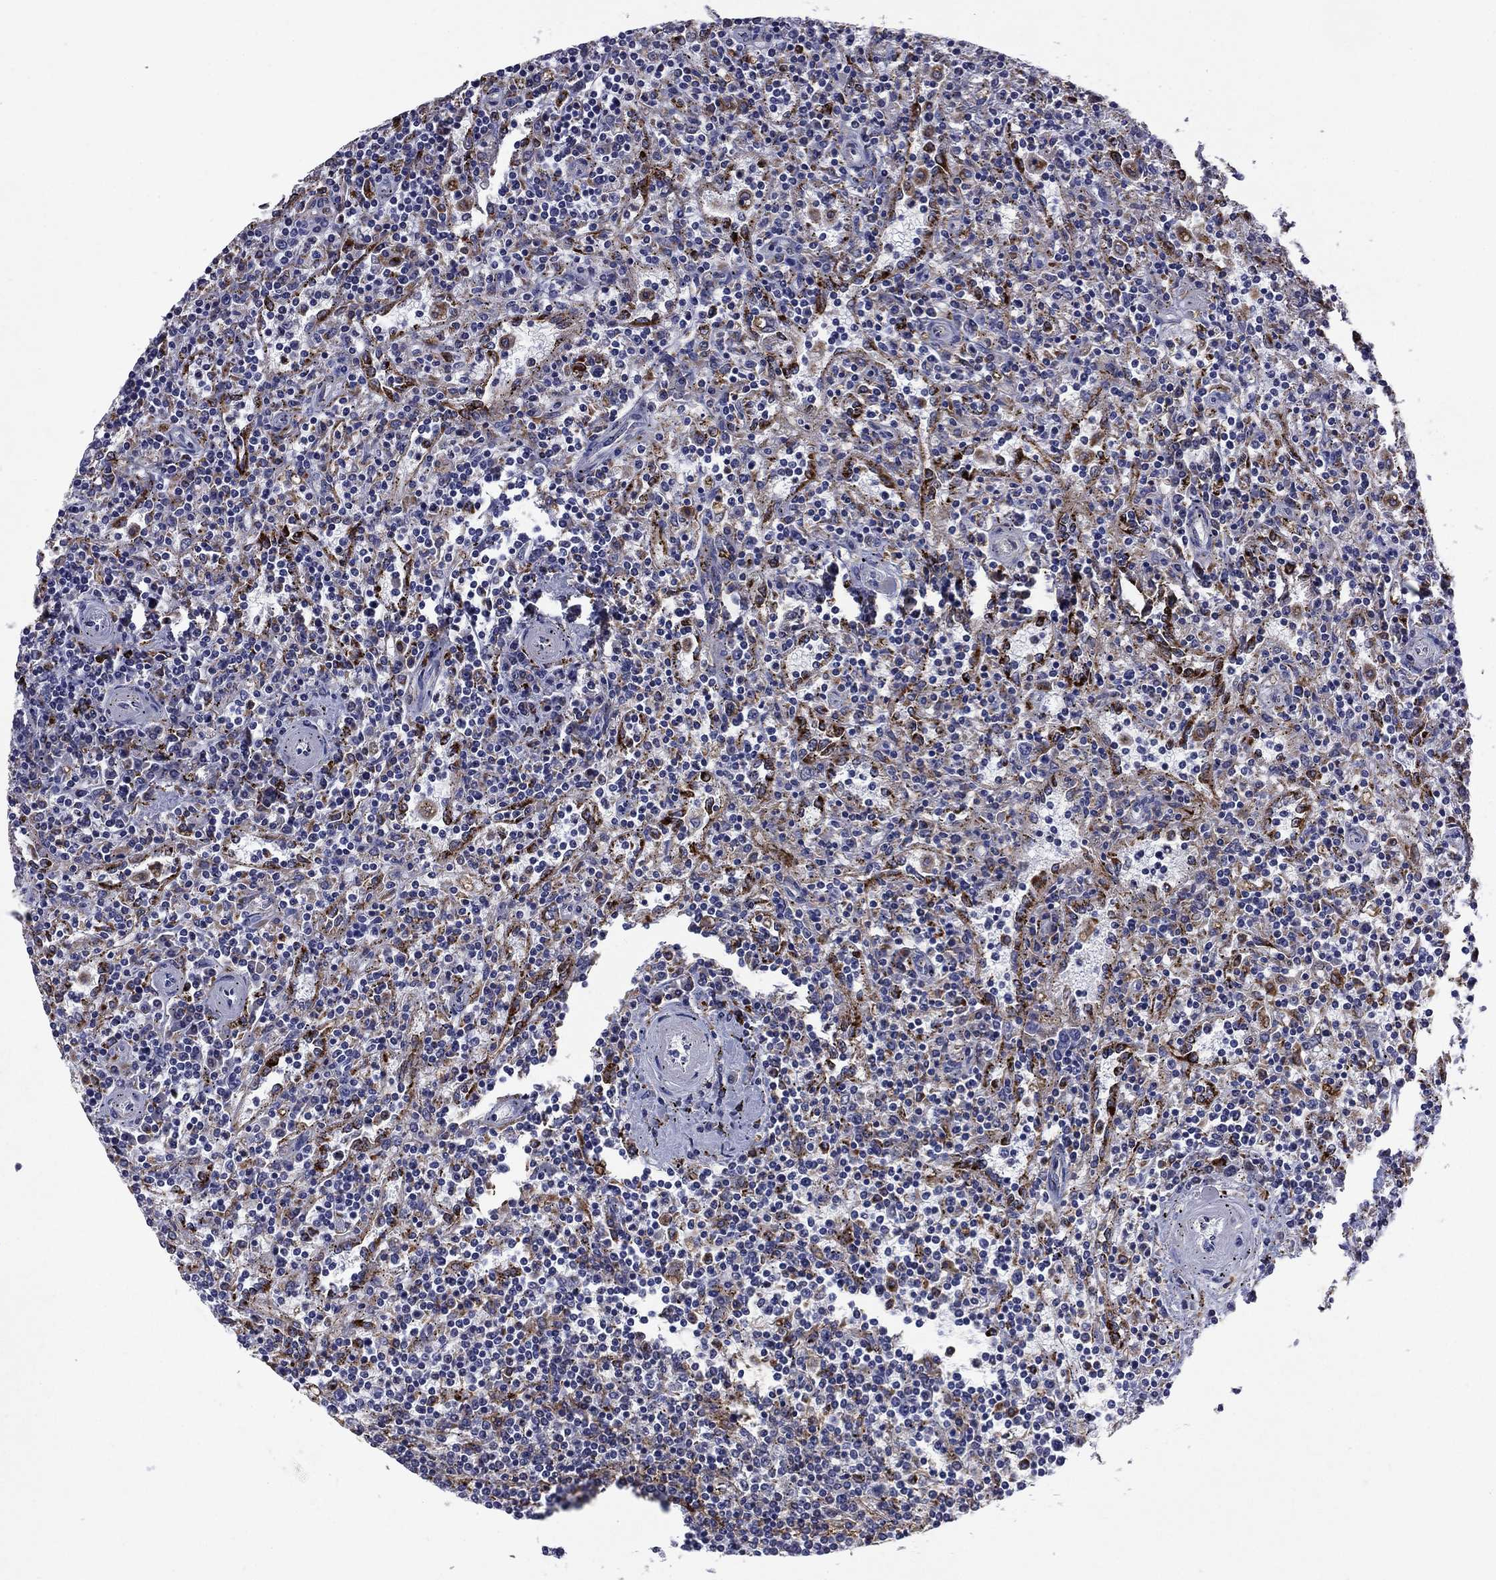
{"staining": {"intensity": "negative", "quantity": "none", "location": "none"}, "tissue": "lymphoma", "cell_type": "Tumor cells", "image_type": "cancer", "snomed": [{"axis": "morphology", "description": "Malignant lymphoma, non-Hodgkin's type, Low grade"}, {"axis": "topography", "description": "Spleen"}], "caption": "A high-resolution micrograph shows IHC staining of low-grade malignant lymphoma, non-Hodgkin's type, which demonstrates no significant staining in tumor cells.", "gene": "MADCAM1", "patient": {"sex": "male", "age": 62}}